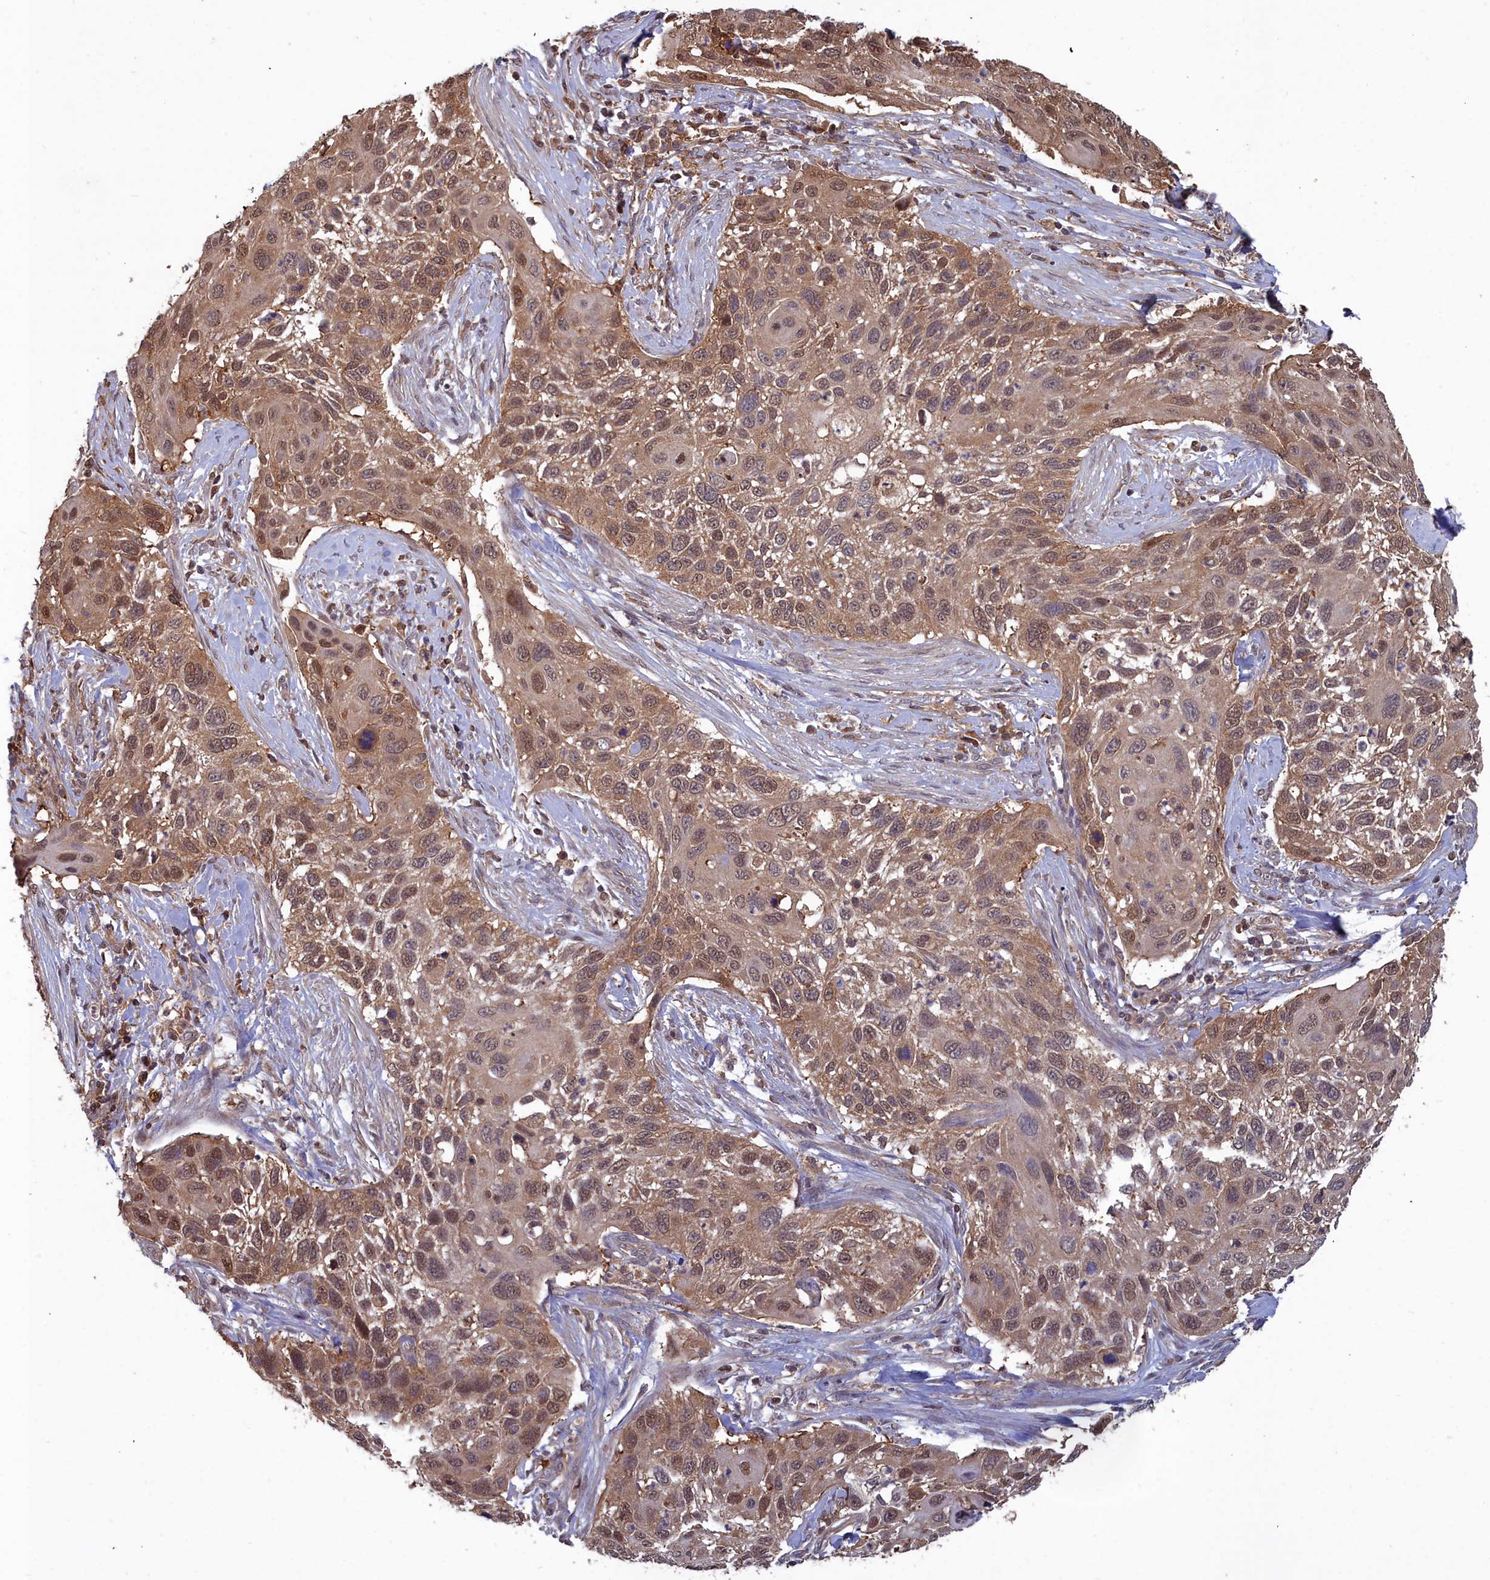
{"staining": {"intensity": "moderate", "quantity": ">75%", "location": "cytoplasmic/membranous,nuclear"}, "tissue": "cervical cancer", "cell_type": "Tumor cells", "image_type": "cancer", "snomed": [{"axis": "morphology", "description": "Squamous cell carcinoma, NOS"}, {"axis": "topography", "description": "Cervix"}], "caption": "Moderate cytoplasmic/membranous and nuclear protein staining is appreciated in approximately >75% of tumor cells in cervical cancer.", "gene": "GFRA2", "patient": {"sex": "female", "age": 70}}